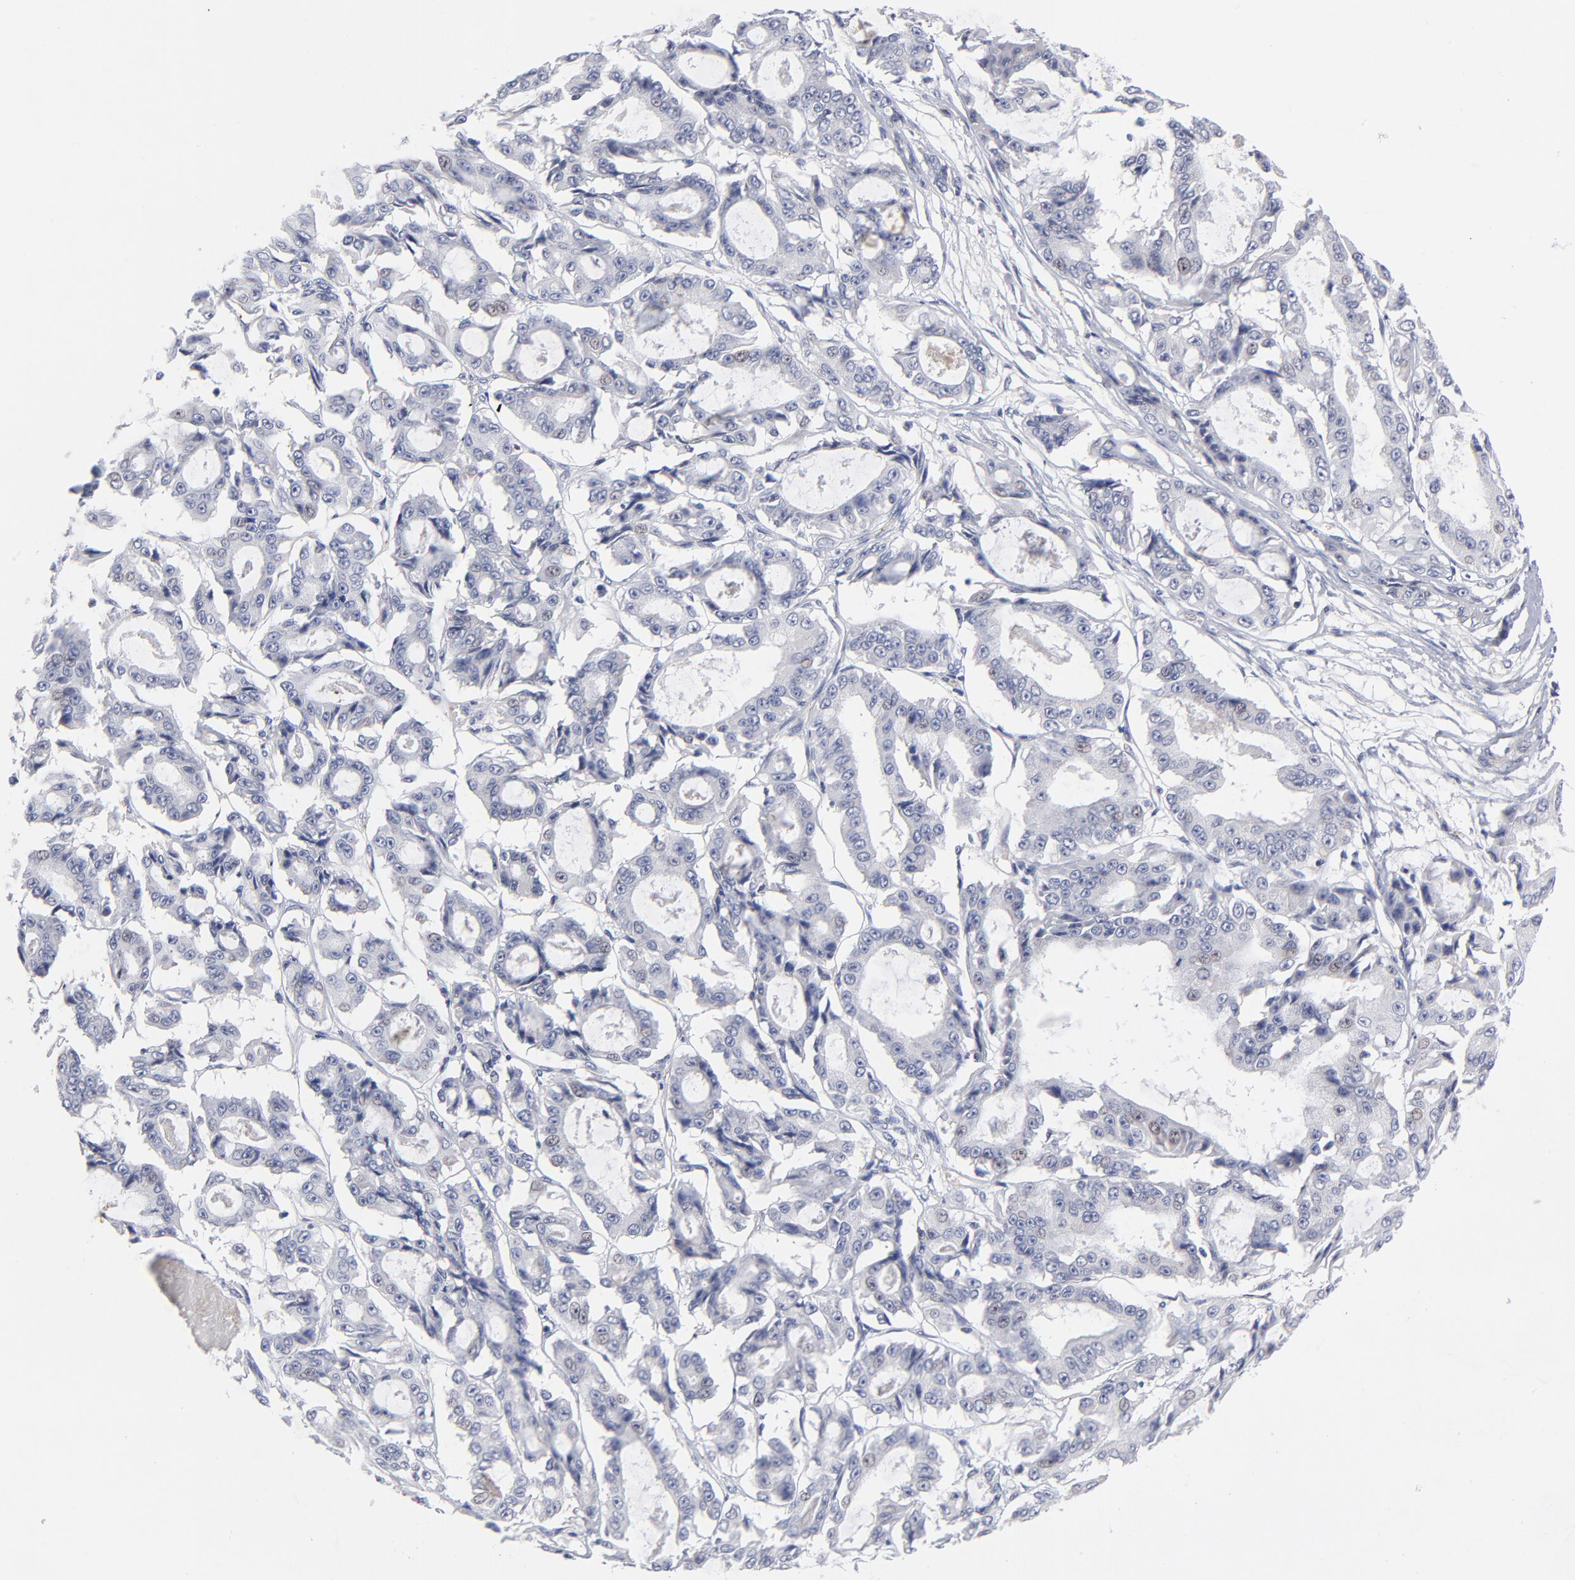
{"staining": {"intensity": "negative", "quantity": "none", "location": "none"}, "tissue": "ovarian cancer", "cell_type": "Tumor cells", "image_type": "cancer", "snomed": [{"axis": "morphology", "description": "Carcinoma, endometroid"}, {"axis": "topography", "description": "Ovary"}], "caption": "Image shows no significant protein positivity in tumor cells of ovarian endometroid carcinoma.", "gene": "CCR3", "patient": {"sex": "female", "age": 61}}